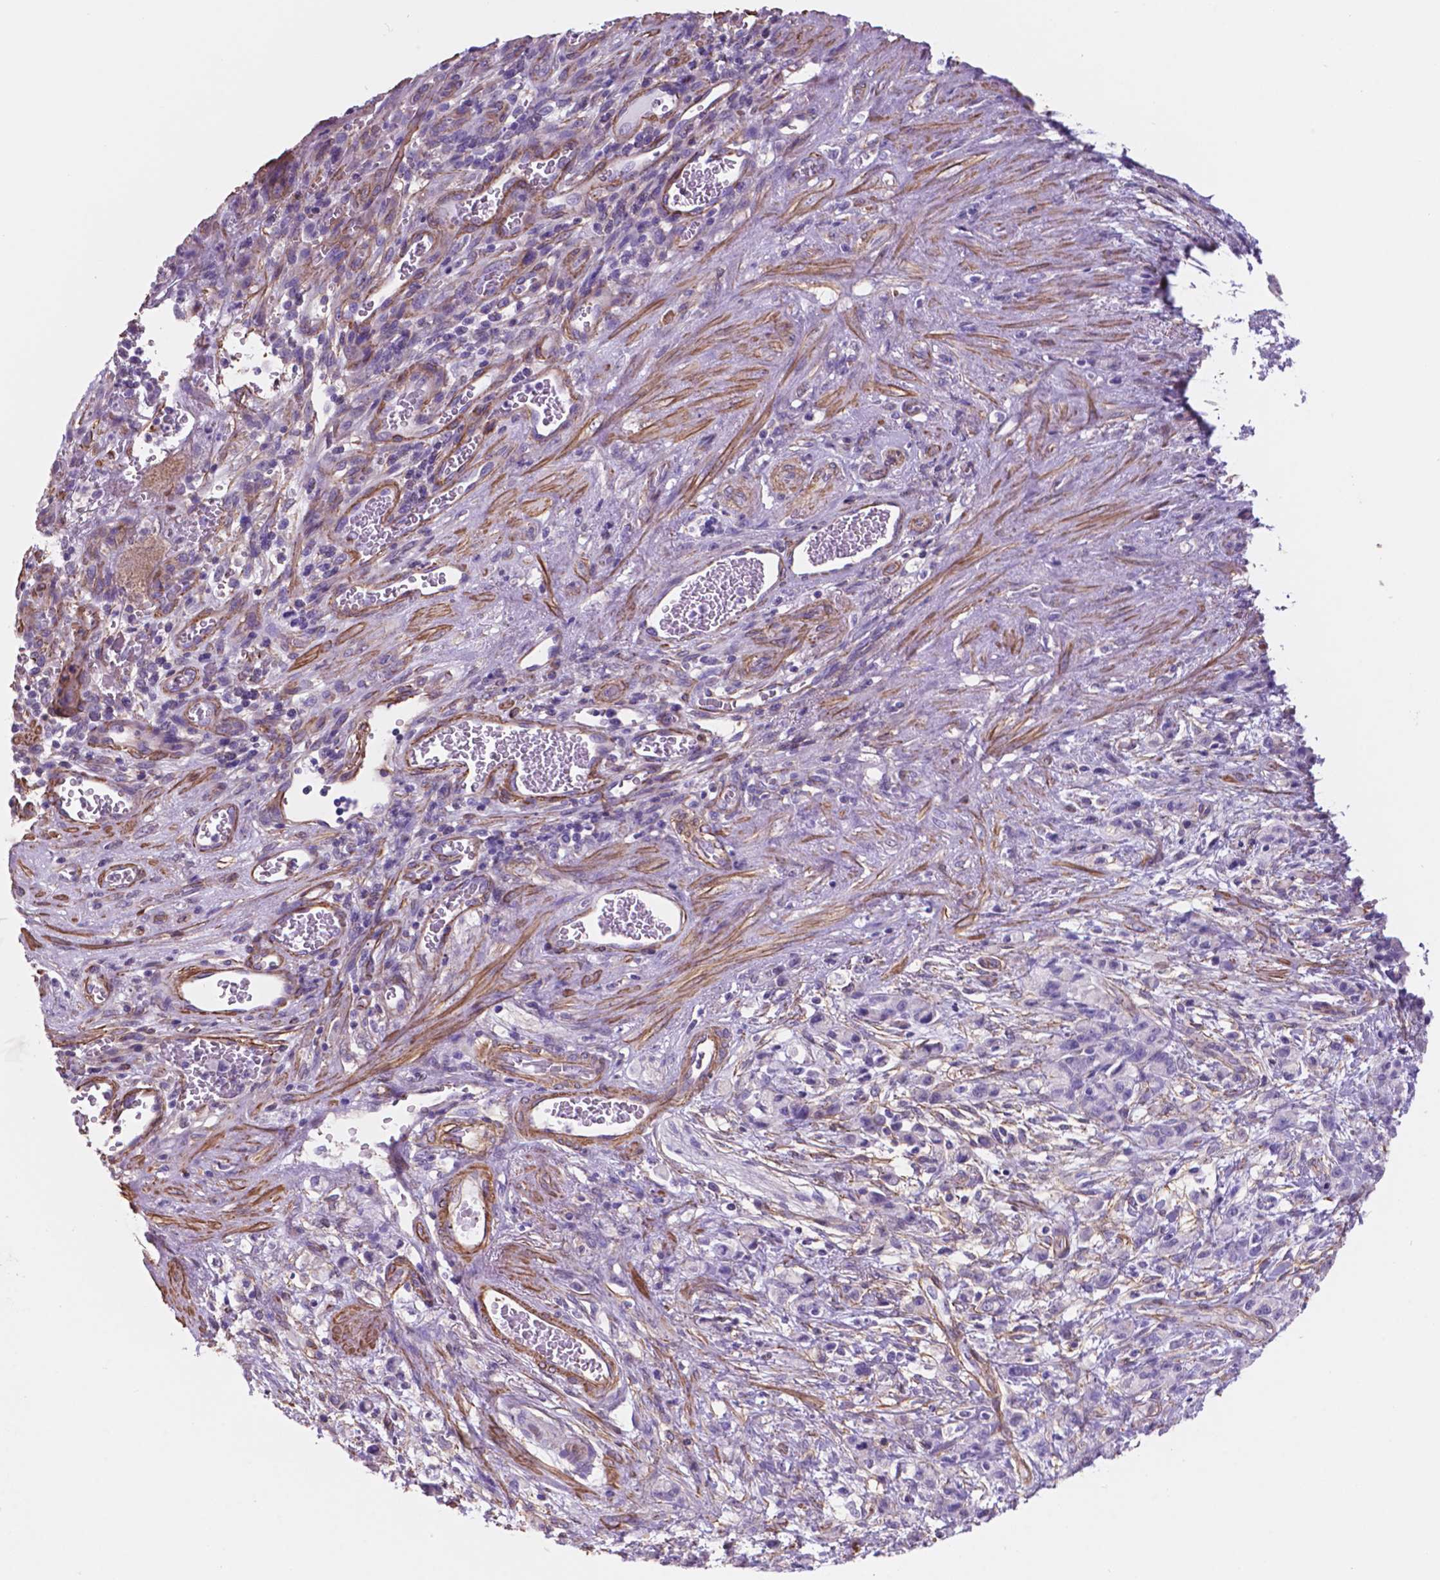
{"staining": {"intensity": "negative", "quantity": "none", "location": "none"}, "tissue": "stomach cancer", "cell_type": "Tumor cells", "image_type": "cancer", "snomed": [{"axis": "morphology", "description": "Adenocarcinoma, NOS"}, {"axis": "topography", "description": "Stomach"}], "caption": "Immunohistochemistry of adenocarcinoma (stomach) shows no expression in tumor cells. (Immunohistochemistry, brightfield microscopy, high magnification).", "gene": "TOR2A", "patient": {"sex": "male", "age": 77}}